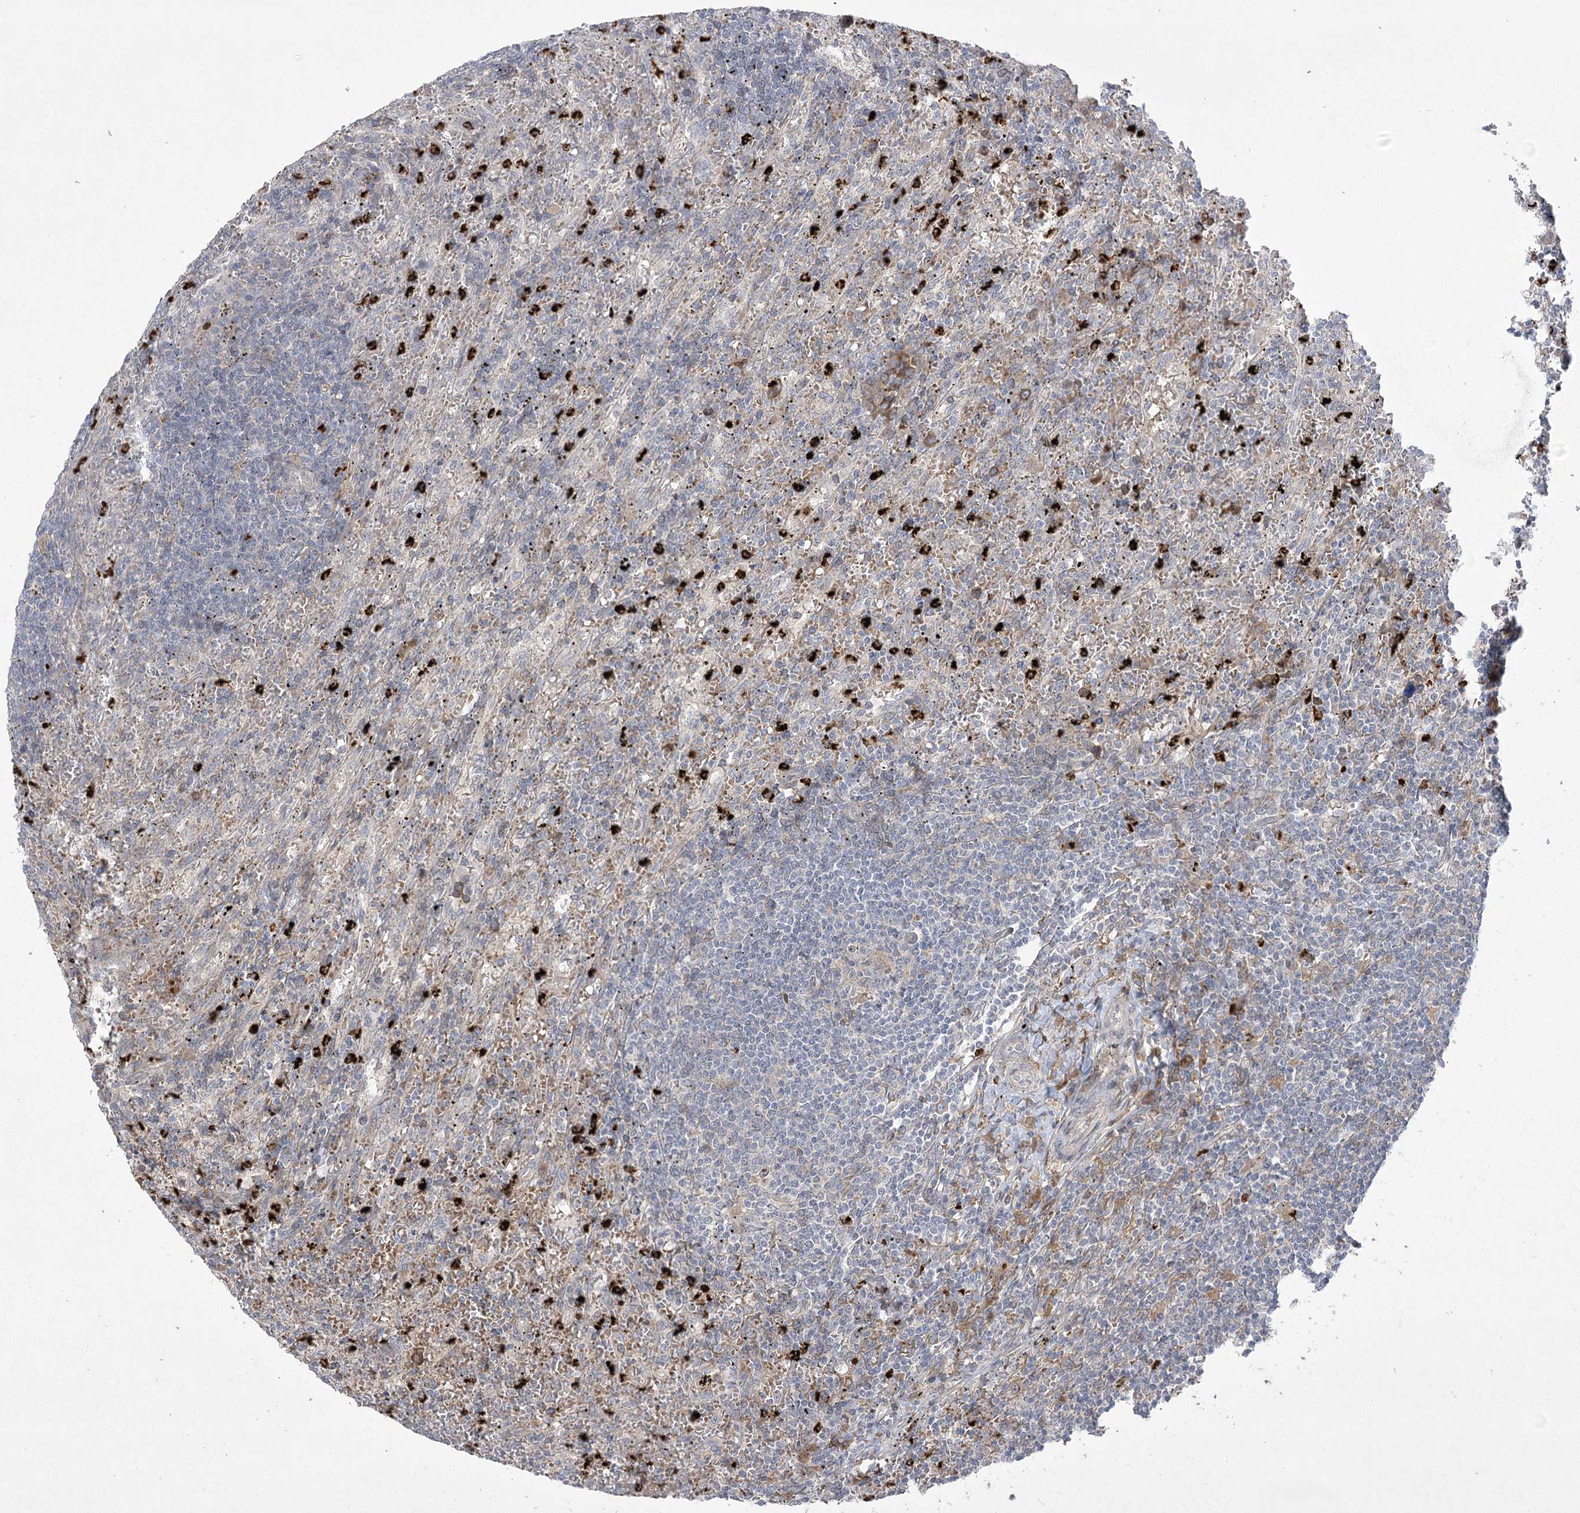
{"staining": {"intensity": "negative", "quantity": "none", "location": "none"}, "tissue": "lymphoma", "cell_type": "Tumor cells", "image_type": "cancer", "snomed": [{"axis": "morphology", "description": "Malignant lymphoma, non-Hodgkin's type, Low grade"}, {"axis": "topography", "description": "Spleen"}], "caption": "High power microscopy image of an immunohistochemistry image of malignant lymphoma, non-Hodgkin's type (low-grade), revealing no significant positivity in tumor cells.", "gene": "PLEKHA5", "patient": {"sex": "male", "age": 76}}